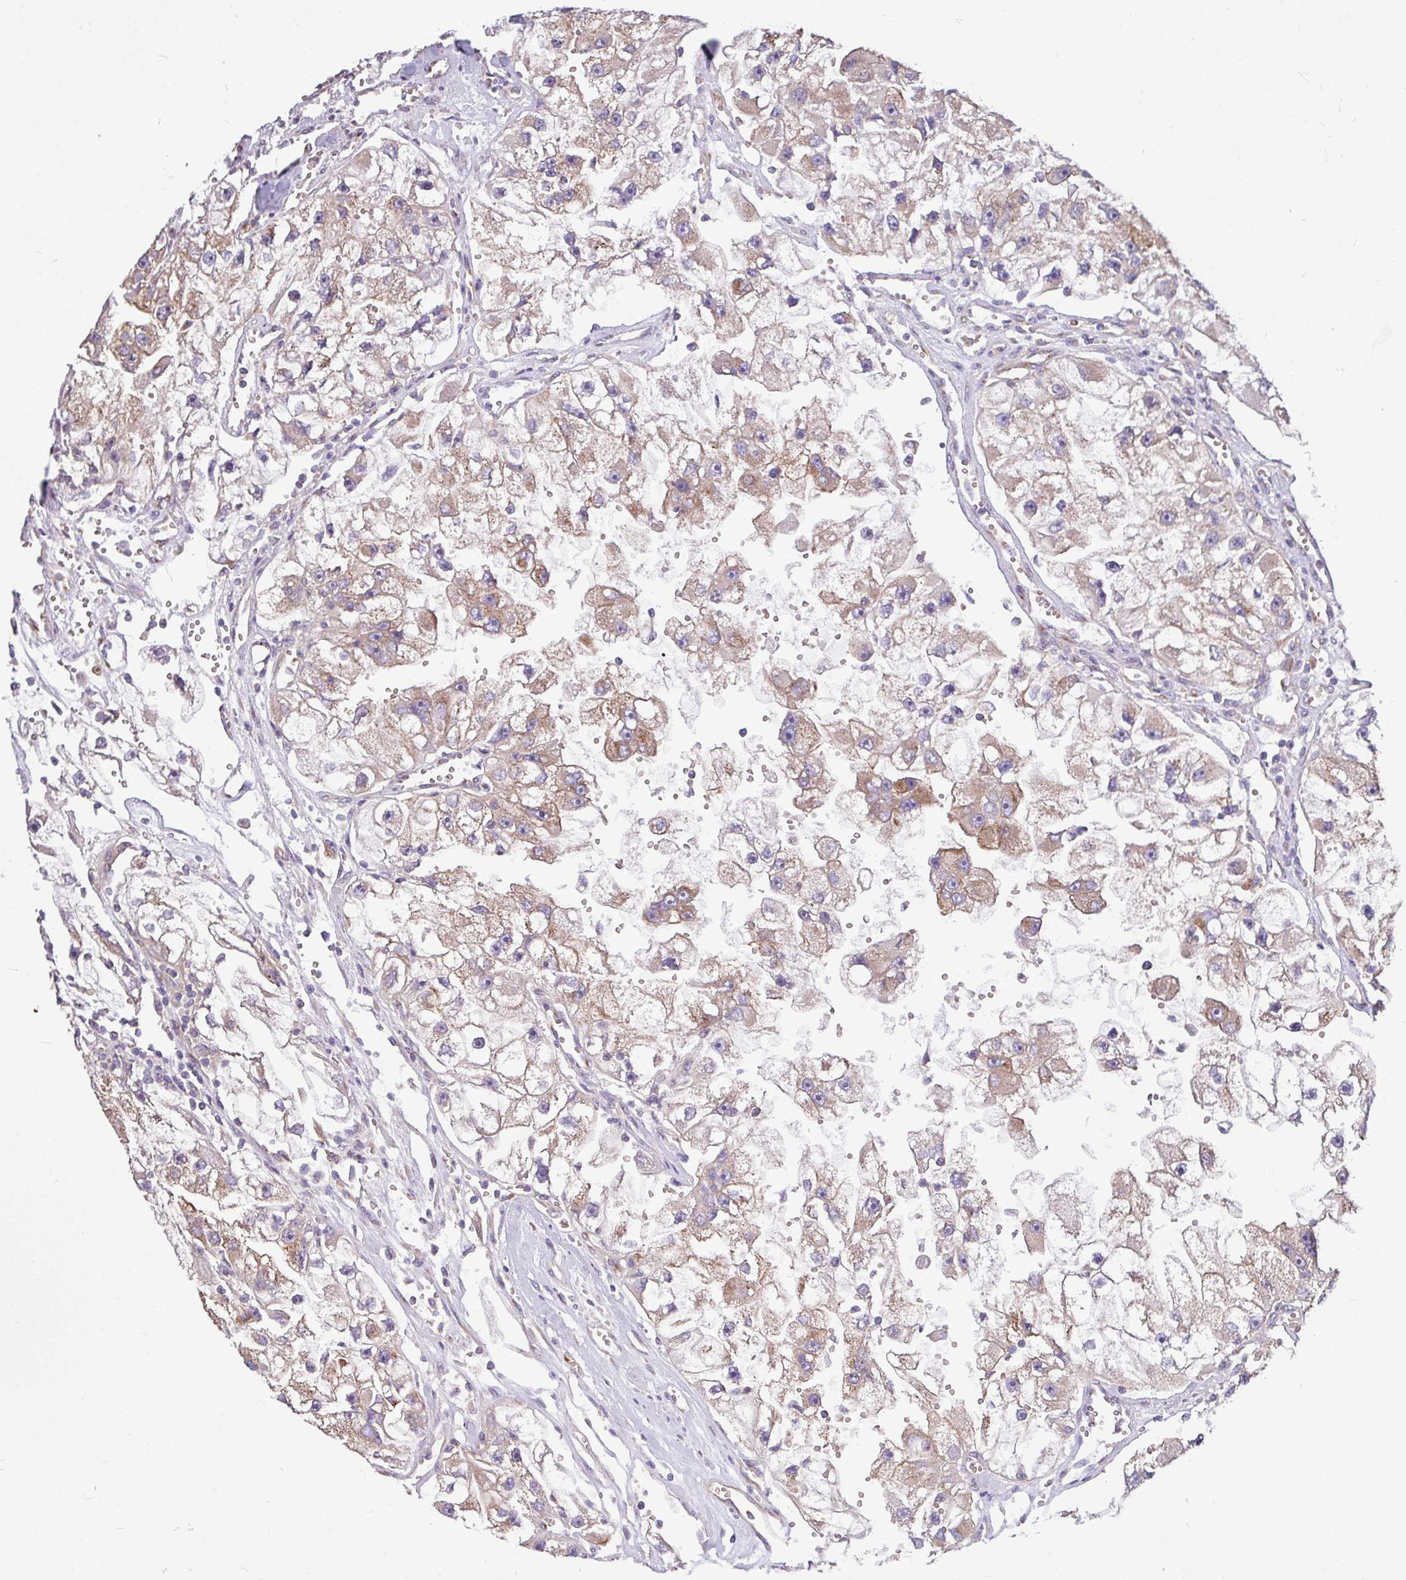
{"staining": {"intensity": "weak", "quantity": ">75%", "location": "cytoplasmic/membranous"}, "tissue": "renal cancer", "cell_type": "Tumor cells", "image_type": "cancer", "snomed": [{"axis": "morphology", "description": "Adenocarcinoma, NOS"}, {"axis": "topography", "description": "Kidney"}], "caption": "Immunohistochemistry image of neoplastic tissue: human renal cancer stained using immunohistochemistry (IHC) exhibits low levels of weak protein expression localized specifically in the cytoplasmic/membranous of tumor cells, appearing as a cytoplasmic/membranous brown color.", "gene": "LSM12", "patient": {"sex": "male", "age": 63}}